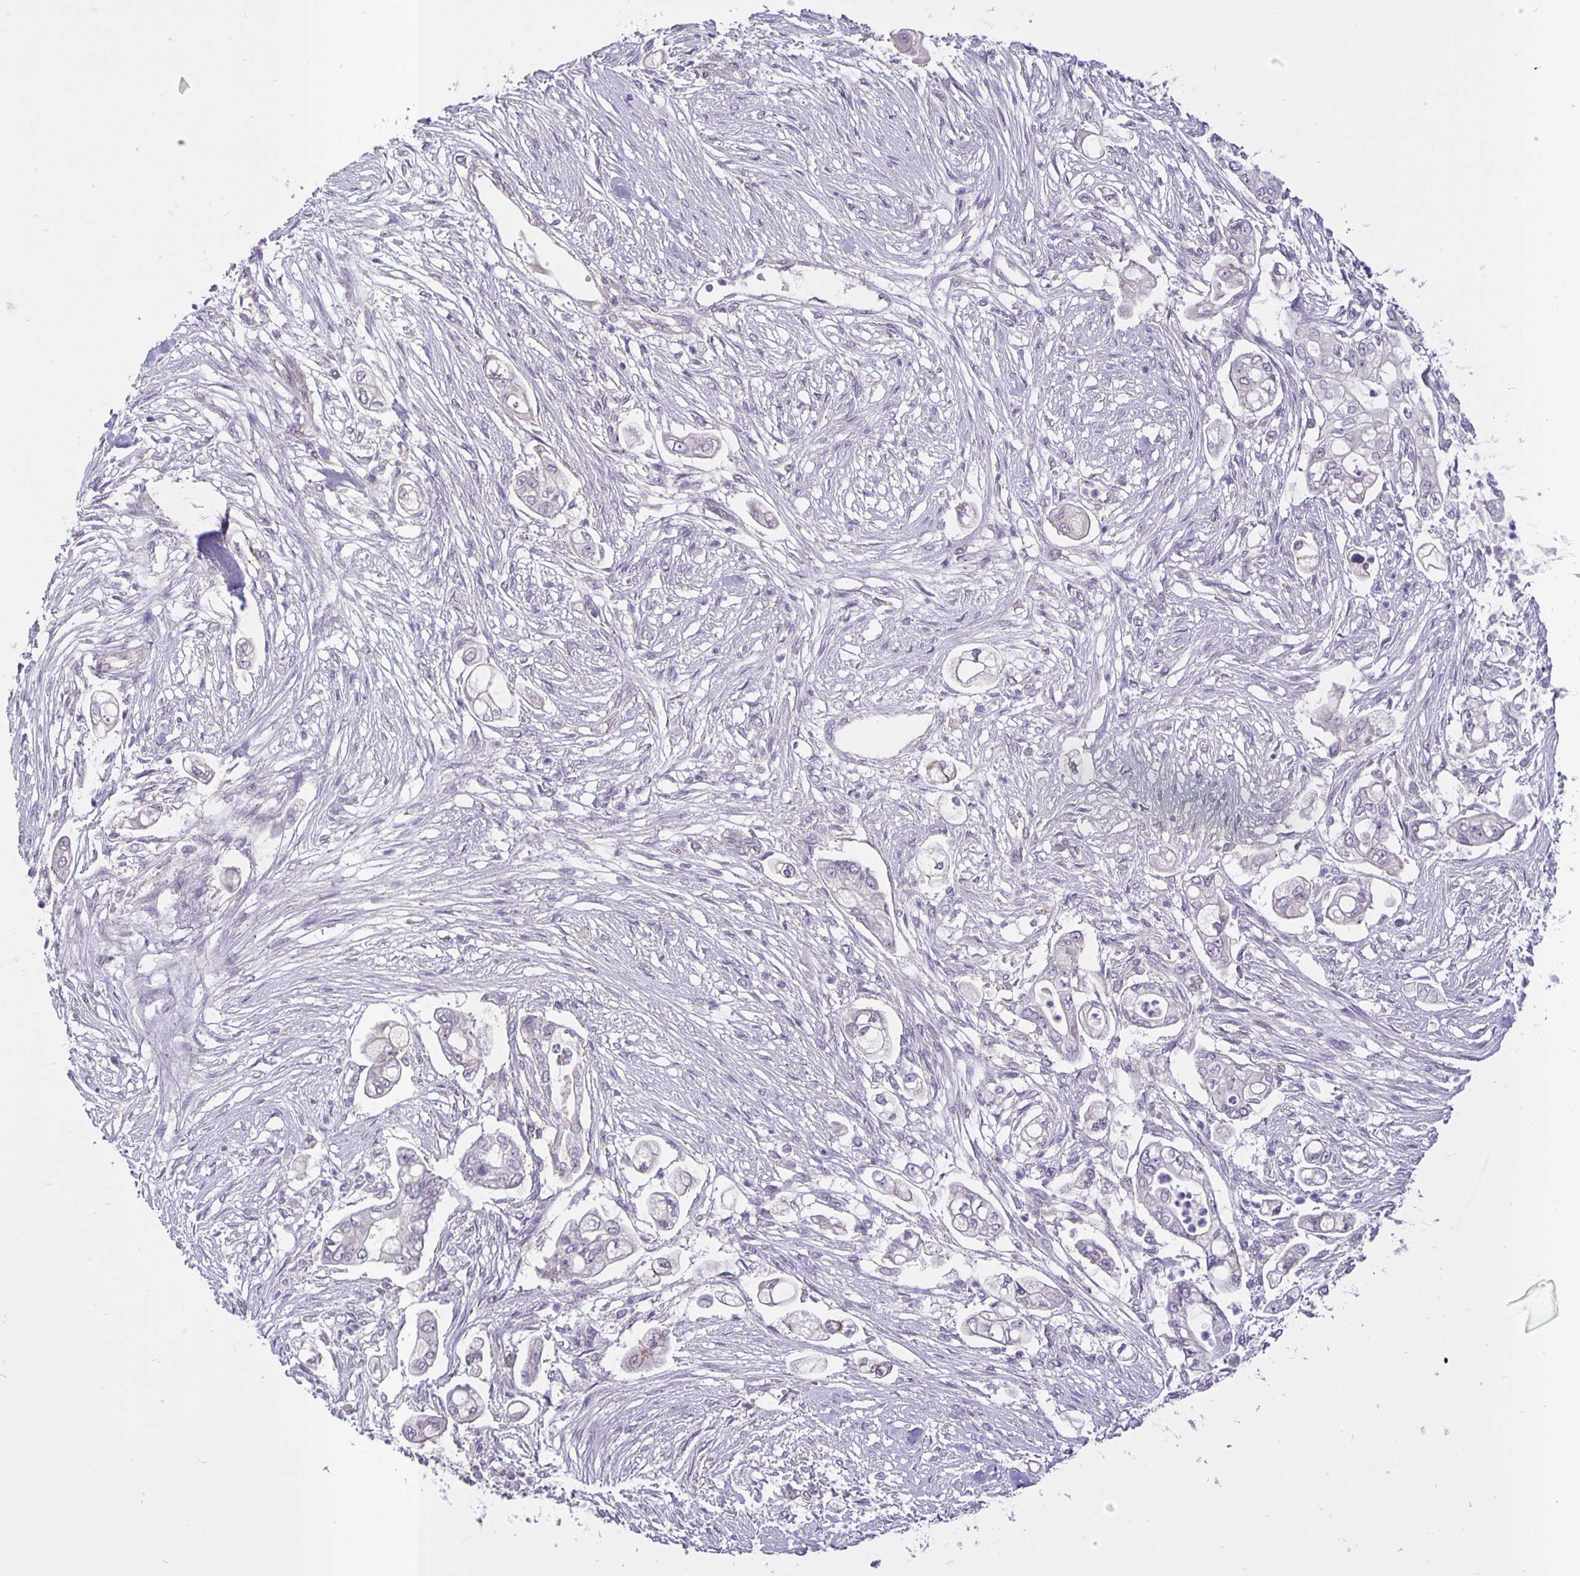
{"staining": {"intensity": "negative", "quantity": "none", "location": "none"}, "tissue": "pancreatic cancer", "cell_type": "Tumor cells", "image_type": "cancer", "snomed": [{"axis": "morphology", "description": "Adenocarcinoma, NOS"}, {"axis": "topography", "description": "Pancreas"}], "caption": "DAB (3,3'-diaminobenzidine) immunohistochemical staining of pancreatic adenocarcinoma exhibits no significant expression in tumor cells. (DAB (3,3'-diaminobenzidine) immunohistochemistry with hematoxylin counter stain).", "gene": "ARVCF", "patient": {"sex": "female", "age": 69}}